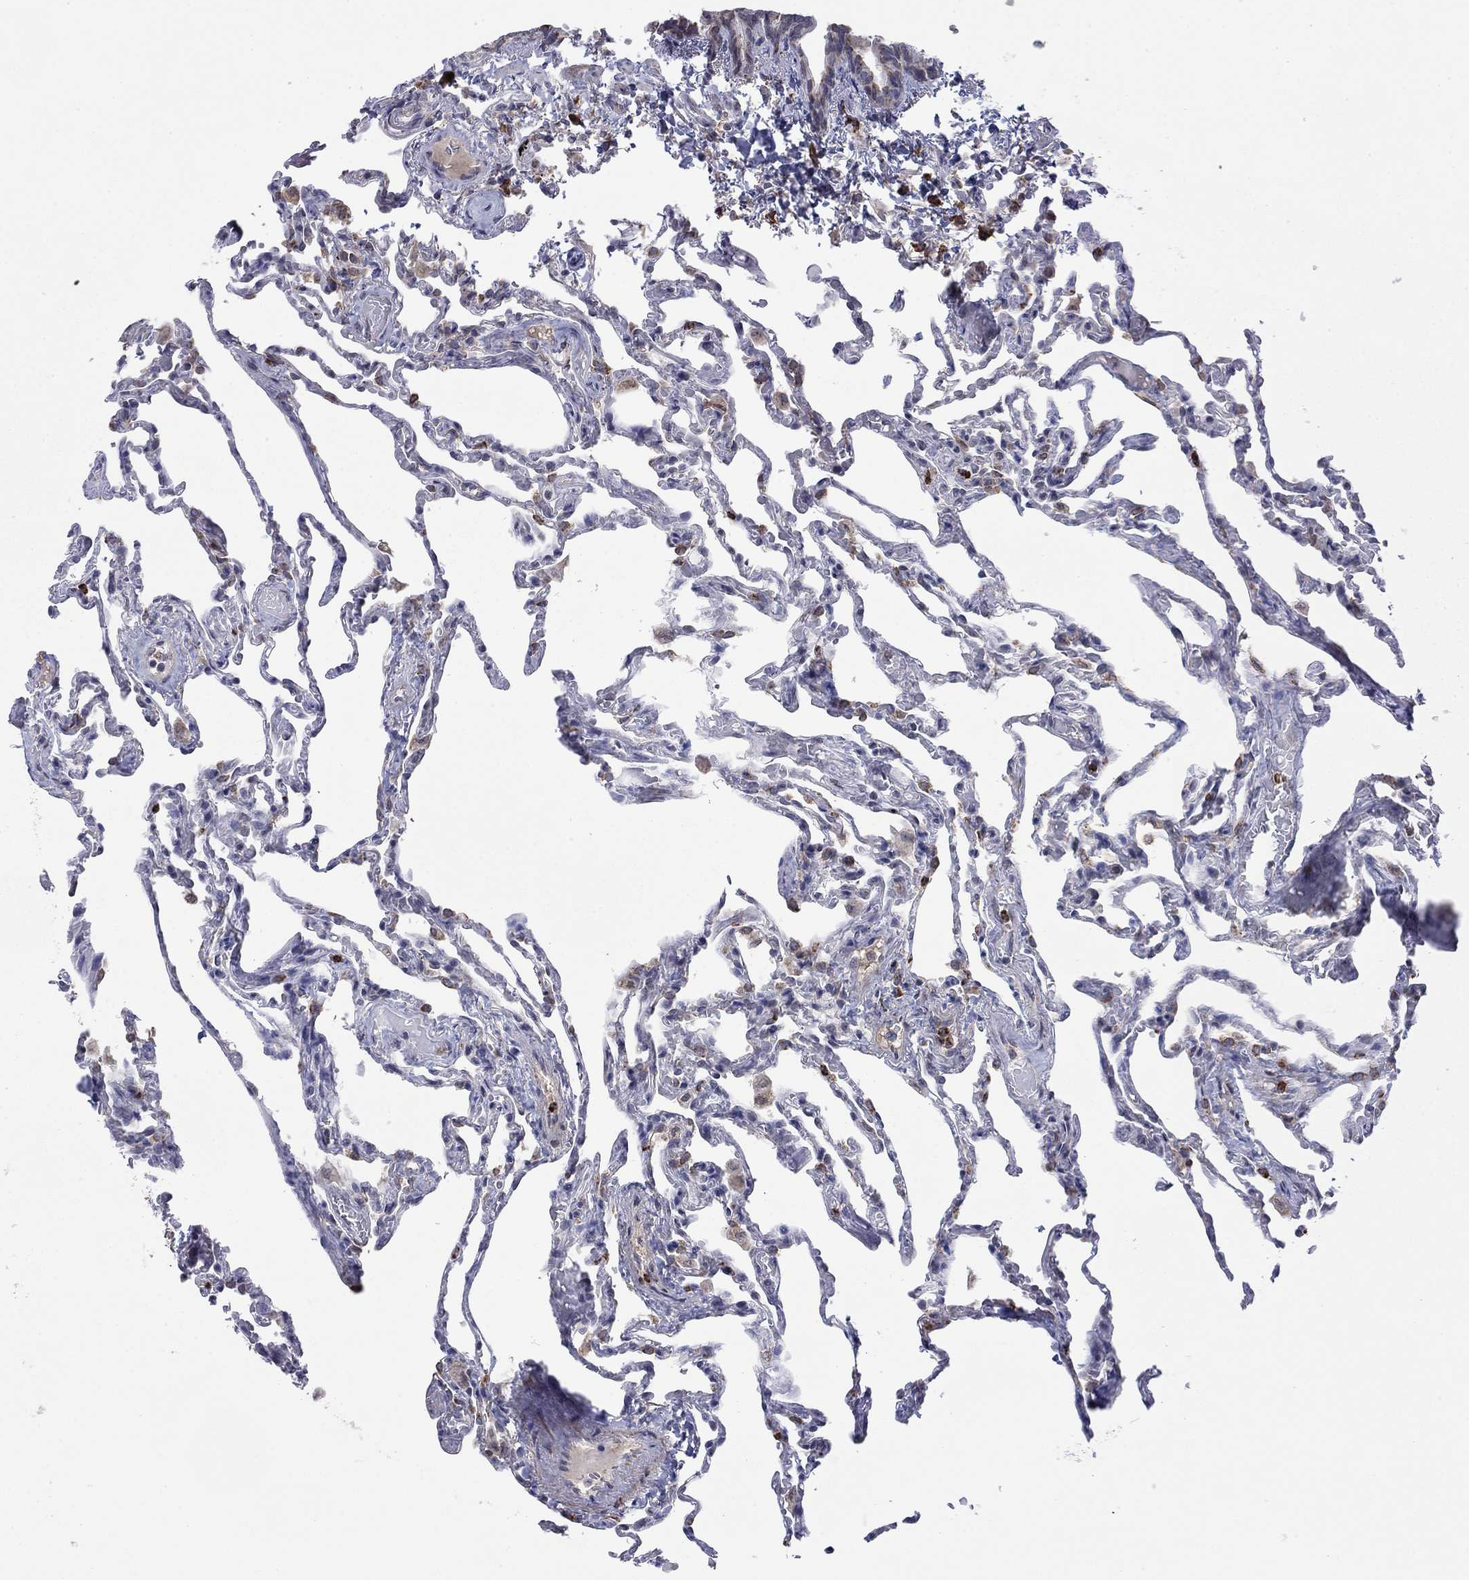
{"staining": {"intensity": "weak", "quantity": "<25%", "location": "cytoplasmic/membranous"}, "tissue": "lung", "cell_type": "Alveolar cells", "image_type": "normal", "snomed": [{"axis": "morphology", "description": "Normal tissue, NOS"}, {"axis": "topography", "description": "Lung"}], "caption": "Protein analysis of normal lung displays no significant staining in alveolar cells.", "gene": "MTRFR", "patient": {"sex": "female", "age": 43}}